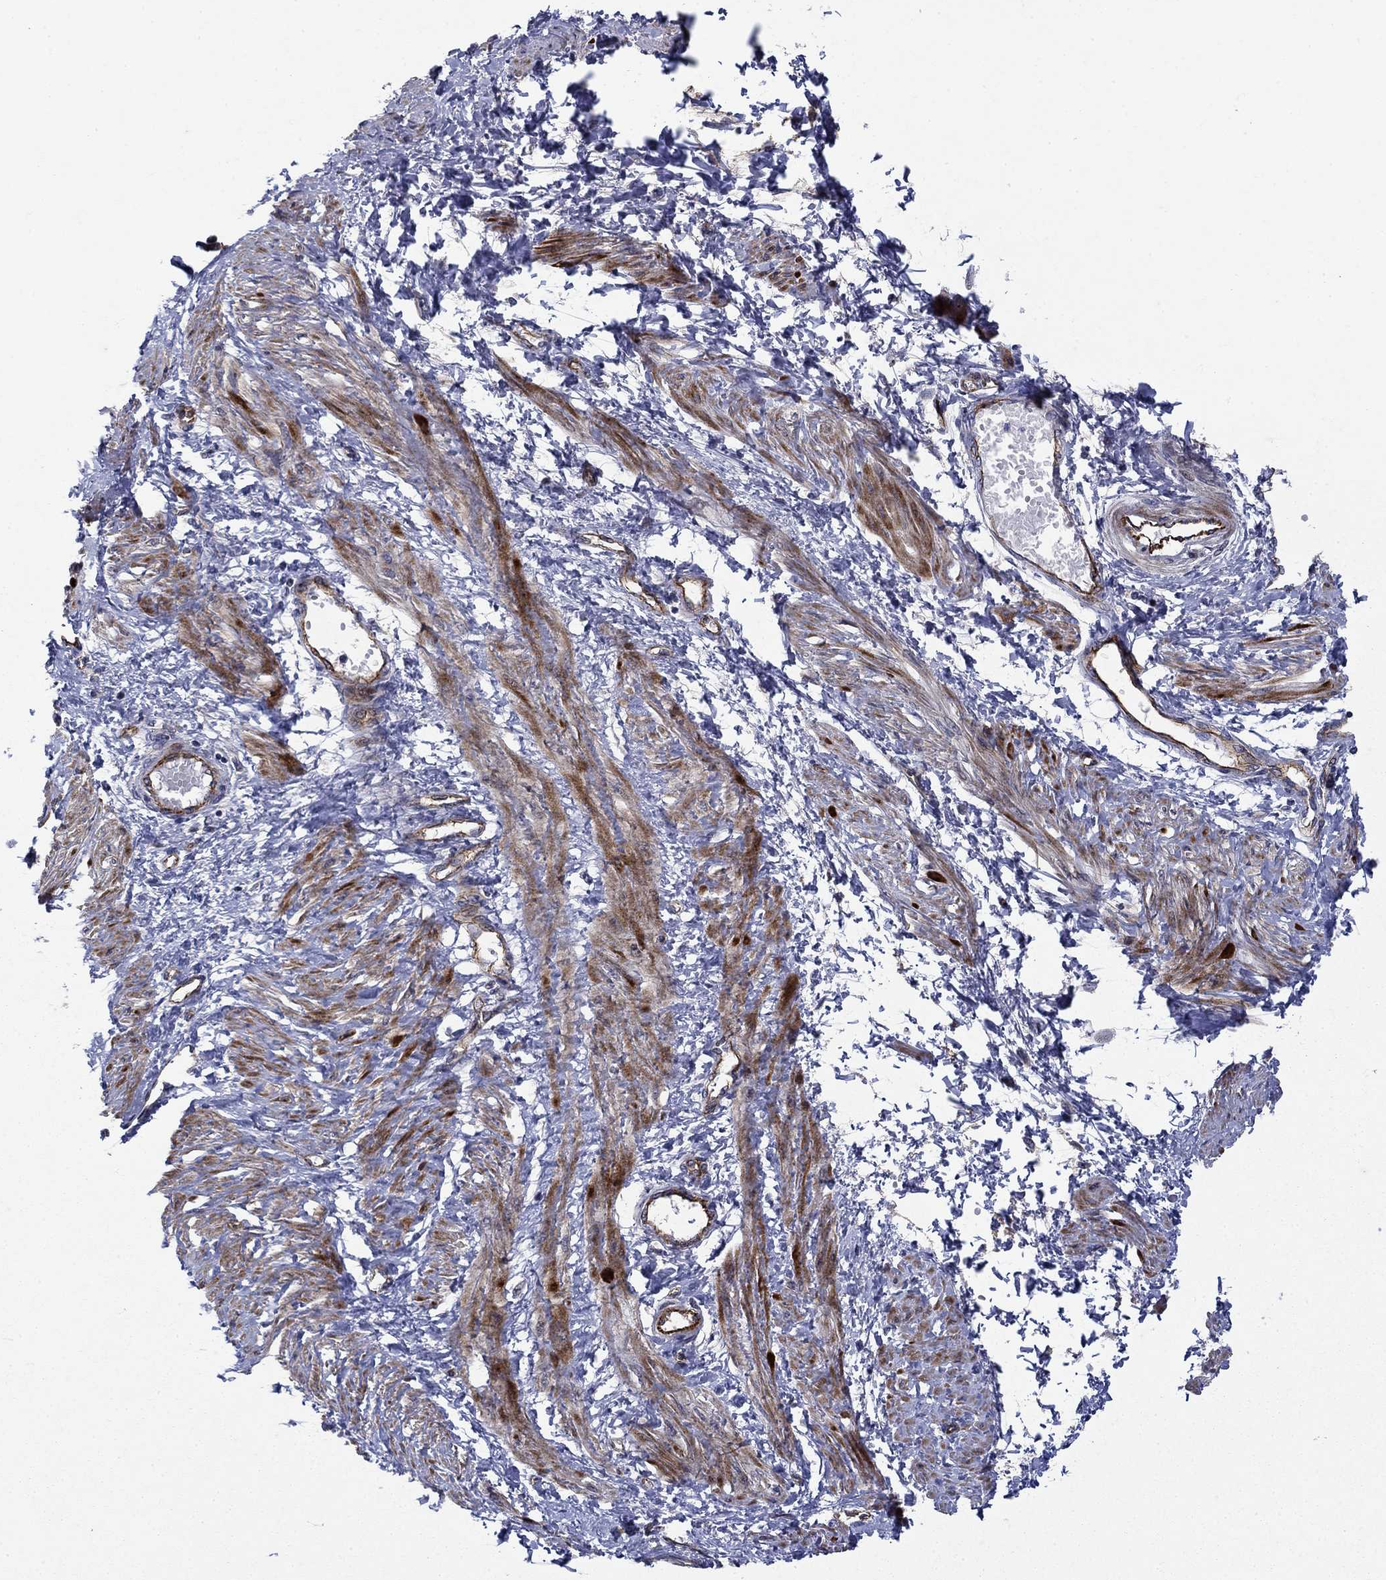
{"staining": {"intensity": "strong", "quantity": ">75%", "location": "cytoplasmic/membranous"}, "tissue": "smooth muscle", "cell_type": "Smooth muscle cells", "image_type": "normal", "snomed": [{"axis": "morphology", "description": "Normal tissue, NOS"}, {"axis": "topography", "description": "Smooth muscle"}, {"axis": "topography", "description": "Uterus"}], "caption": "Protein expression analysis of benign smooth muscle displays strong cytoplasmic/membranous expression in approximately >75% of smooth muscle cells. The protein of interest is shown in brown color, while the nuclei are stained blue.", "gene": "SLC7A1", "patient": {"sex": "female", "age": 39}}